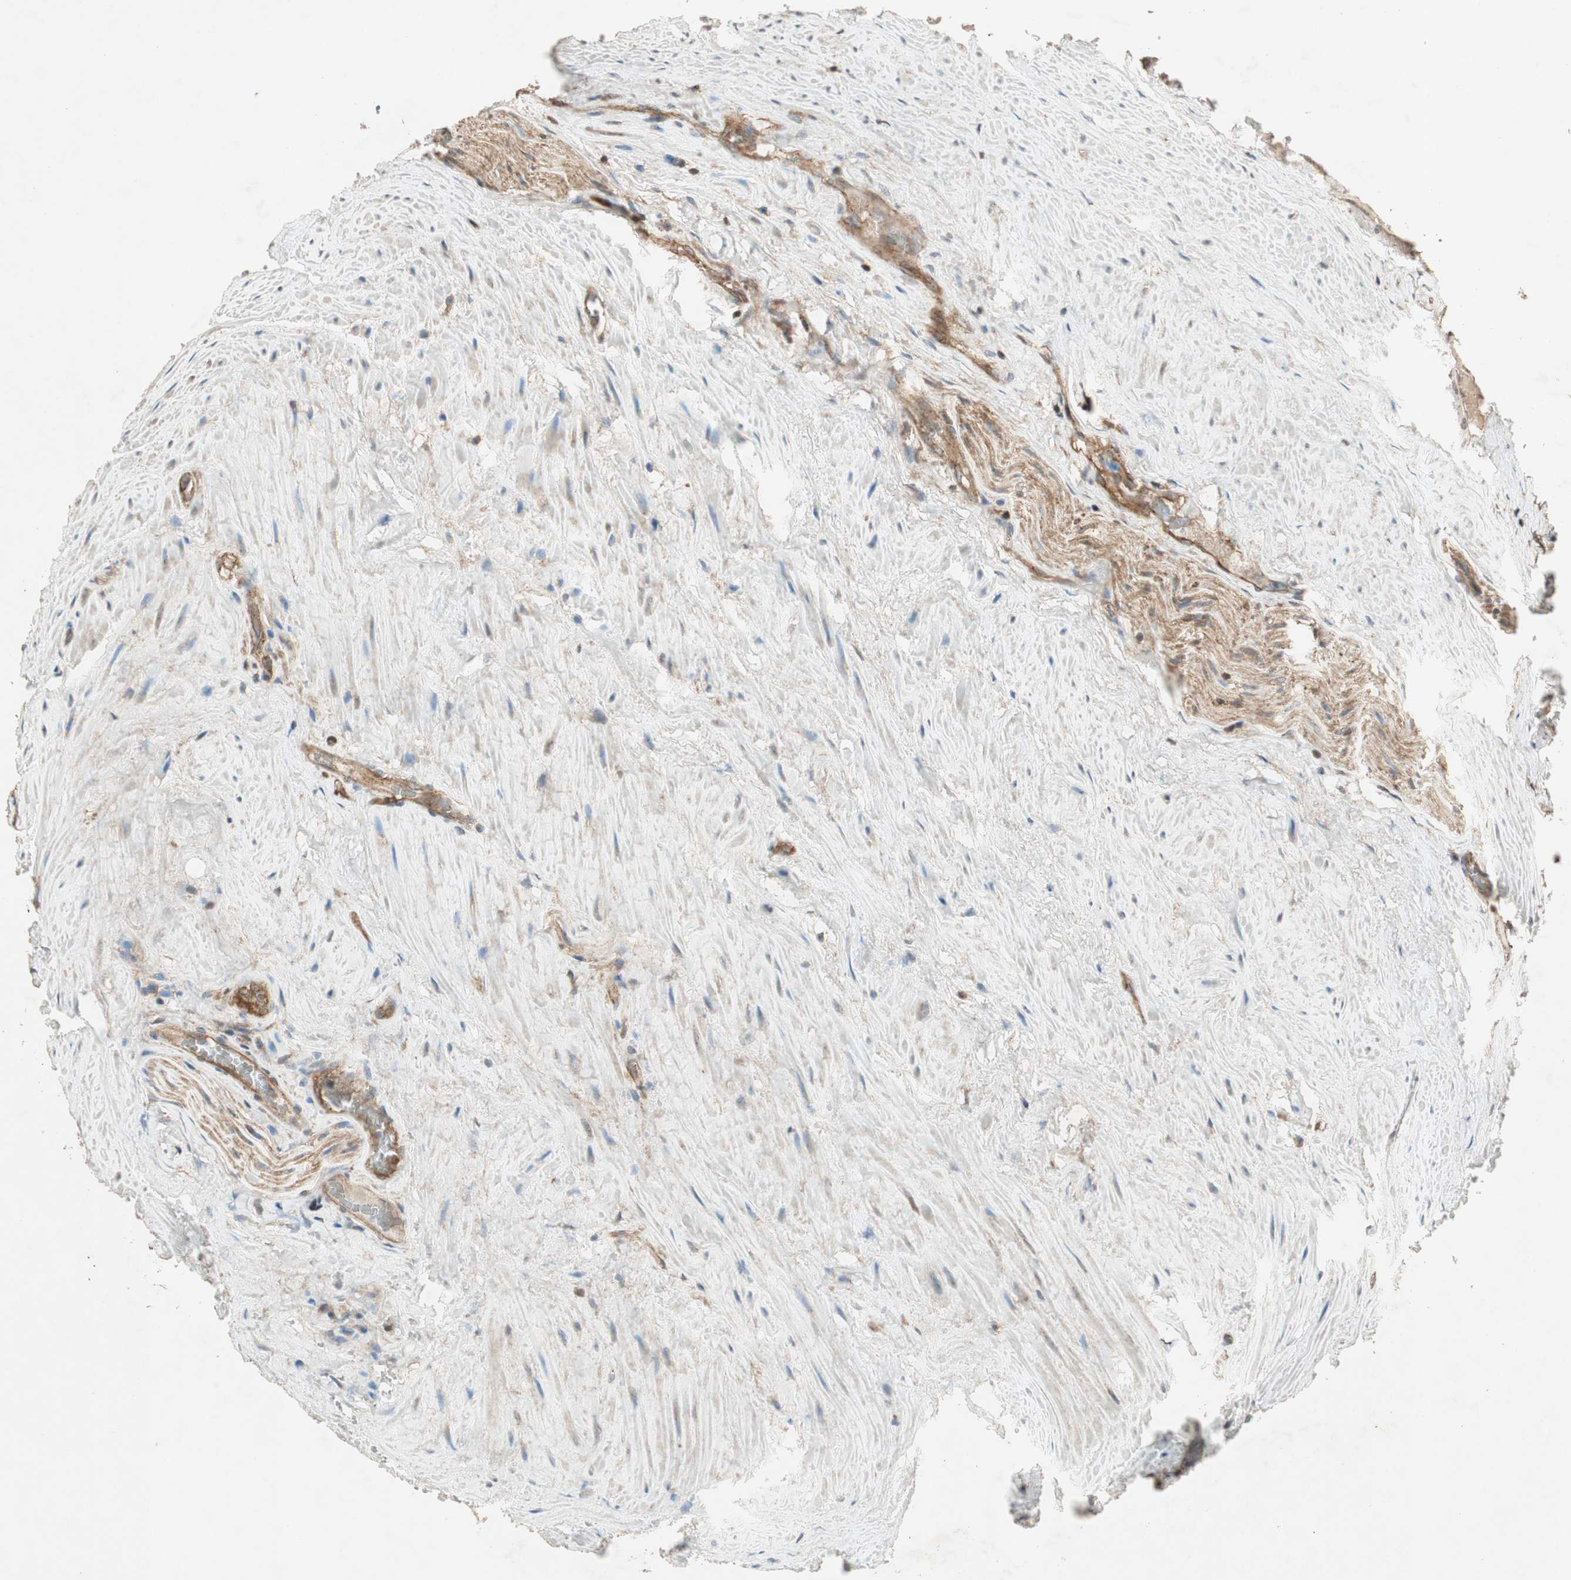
{"staining": {"intensity": "moderate", "quantity": ">75%", "location": "cytoplasmic/membranous"}, "tissue": "prostate cancer", "cell_type": "Tumor cells", "image_type": "cancer", "snomed": [{"axis": "morphology", "description": "Adenocarcinoma, High grade"}, {"axis": "topography", "description": "Prostate"}], "caption": "Moderate cytoplasmic/membranous staining is present in about >75% of tumor cells in prostate cancer (adenocarcinoma (high-grade)). The staining was performed using DAB to visualize the protein expression in brown, while the nuclei were stained in blue with hematoxylin (Magnification: 20x).", "gene": "BTN3A3", "patient": {"sex": "male", "age": 73}}